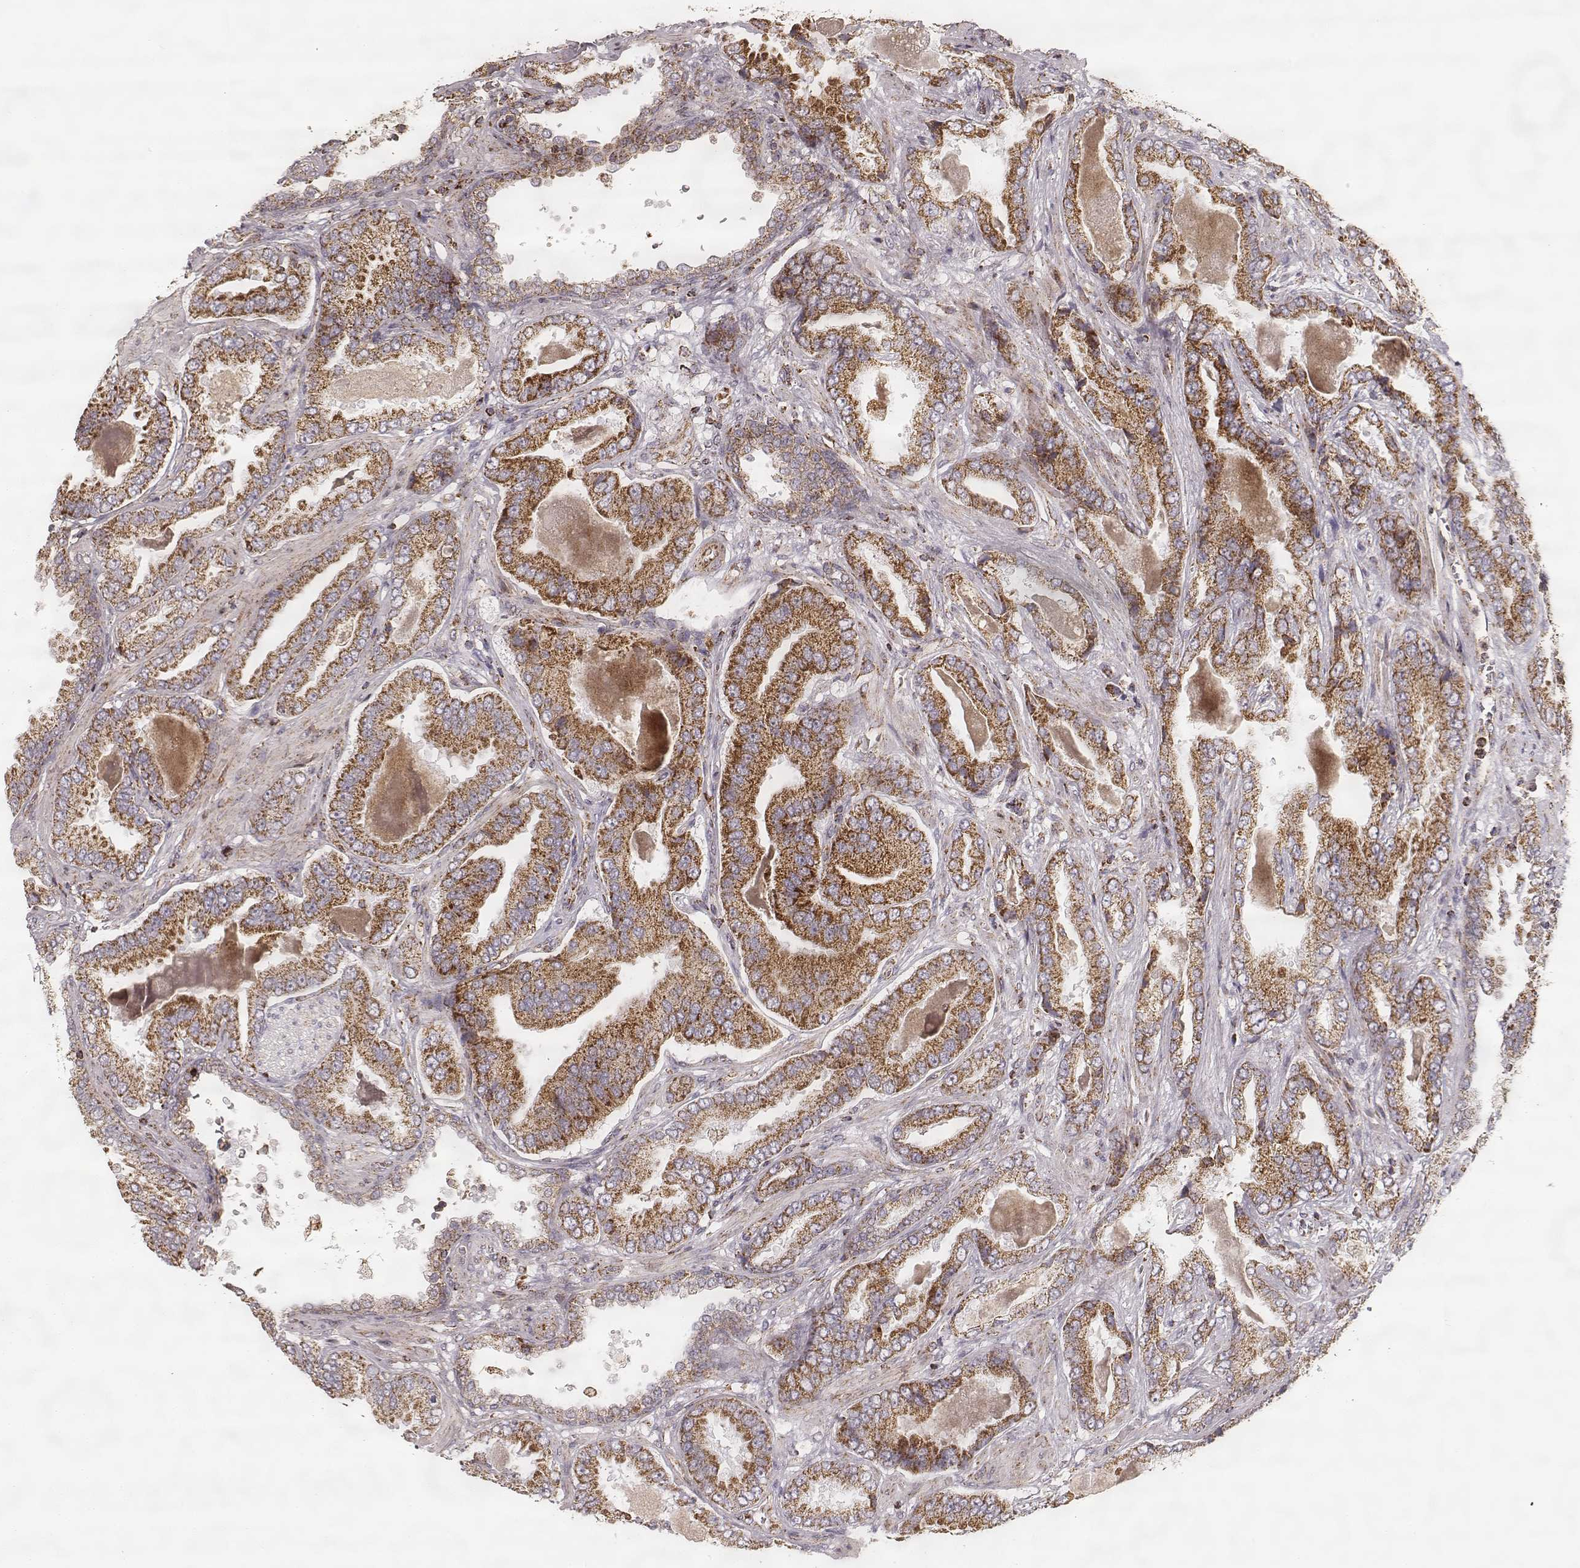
{"staining": {"intensity": "strong", "quantity": ">75%", "location": "cytoplasmic/membranous"}, "tissue": "prostate cancer", "cell_type": "Tumor cells", "image_type": "cancer", "snomed": [{"axis": "morphology", "description": "Adenocarcinoma, NOS"}, {"axis": "topography", "description": "Prostate"}], "caption": "High-magnification brightfield microscopy of prostate adenocarcinoma stained with DAB (3,3'-diaminobenzidine) (brown) and counterstained with hematoxylin (blue). tumor cells exhibit strong cytoplasmic/membranous staining is present in about>75% of cells. The staining is performed using DAB brown chromogen to label protein expression. The nuclei are counter-stained blue using hematoxylin.", "gene": "CS", "patient": {"sex": "male", "age": 64}}